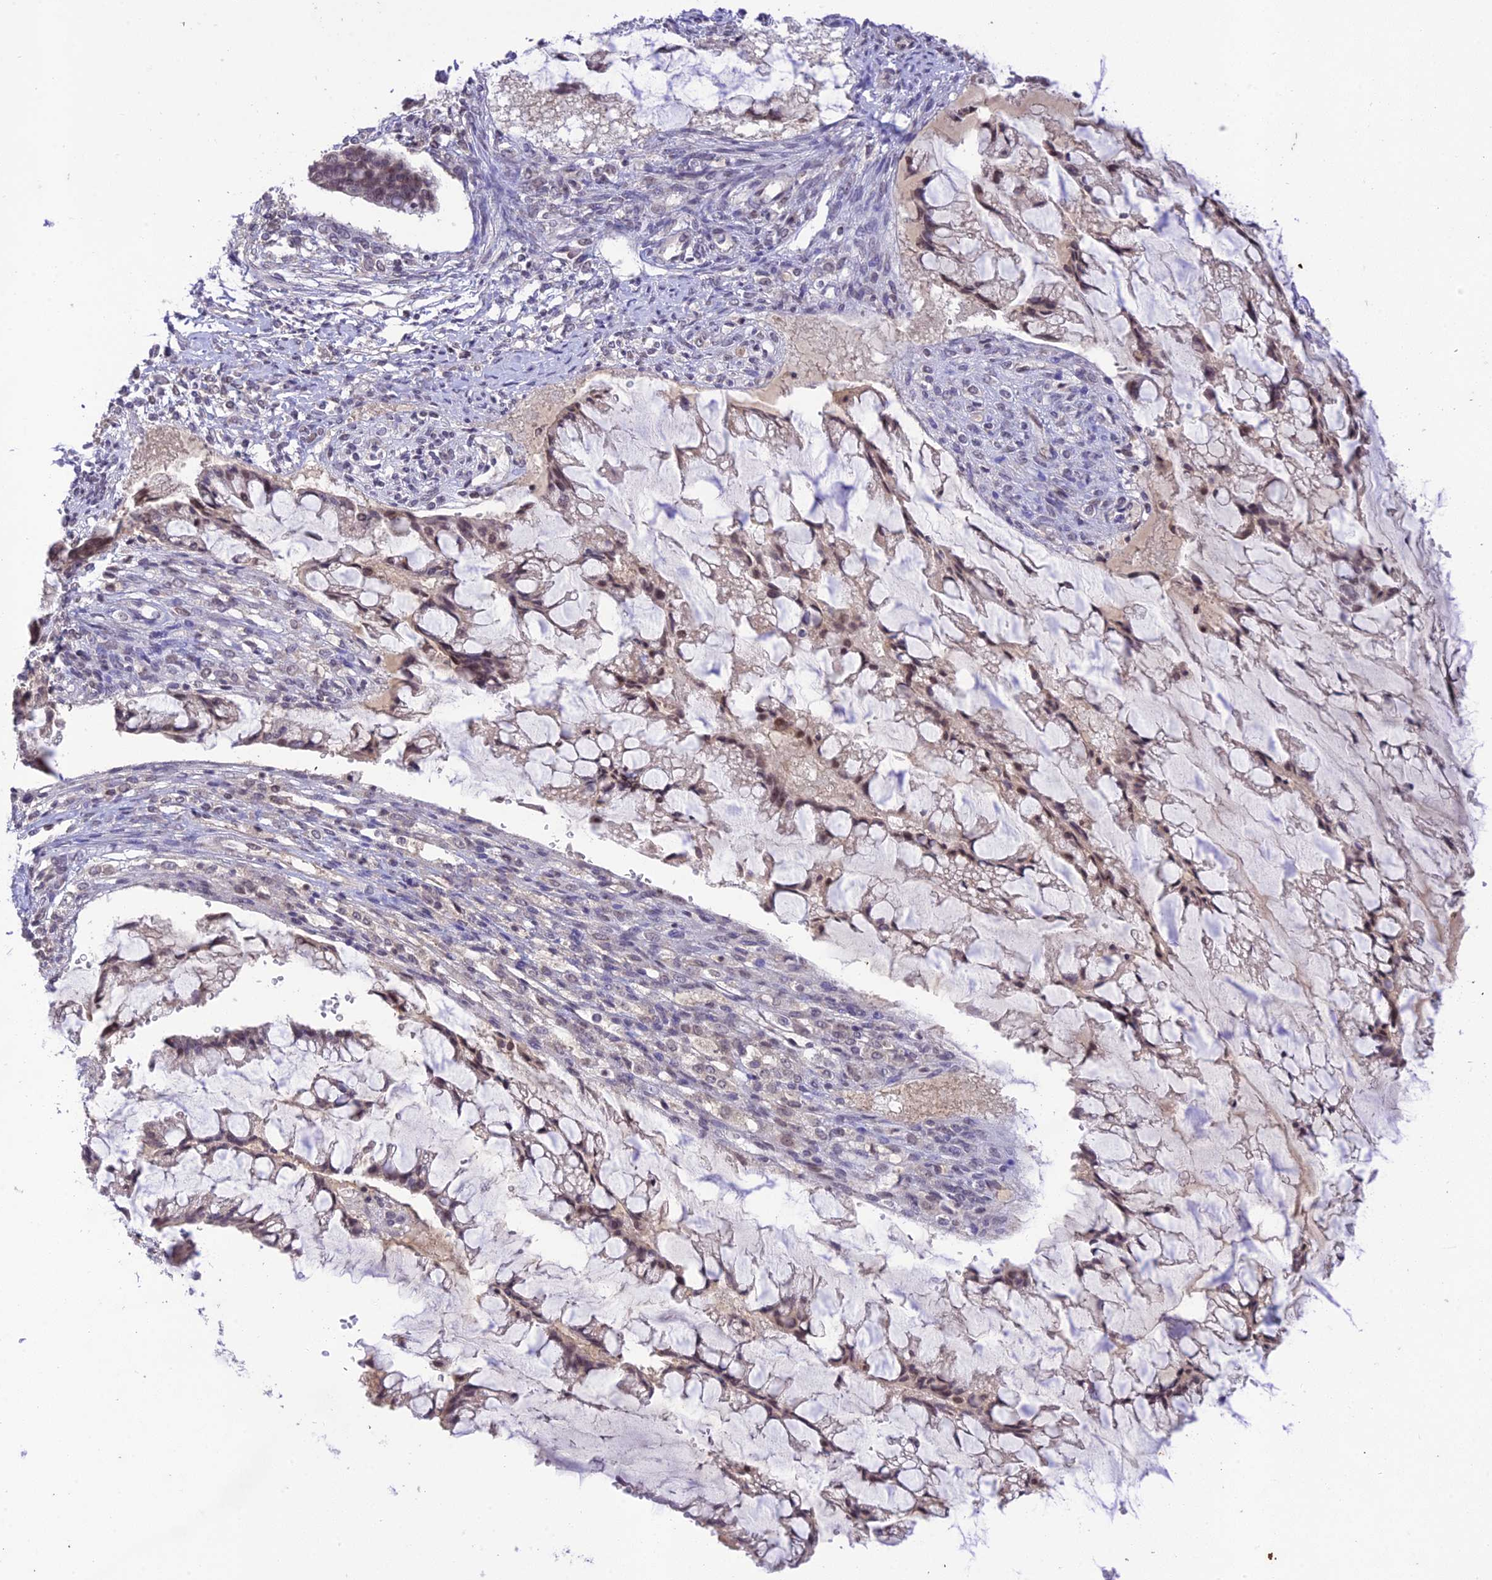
{"staining": {"intensity": "weak", "quantity": "25%-75%", "location": "nuclear"}, "tissue": "ovarian cancer", "cell_type": "Tumor cells", "image_type": "cancer", "snomed": [{"axis": "morphology", "description": "Cystadenocarcinoma, mucinous, NOS"}, {"axis": "topography", "description": "Ovary"}], "caption": "Protein expression analysis of human ovarian mucinous cystadenocarcinoma reveals weak nuclear expression in about 25%-75% of tumor cells.", "gene": "TEKT1", "patient": {"sex": "female", "age": 73}}